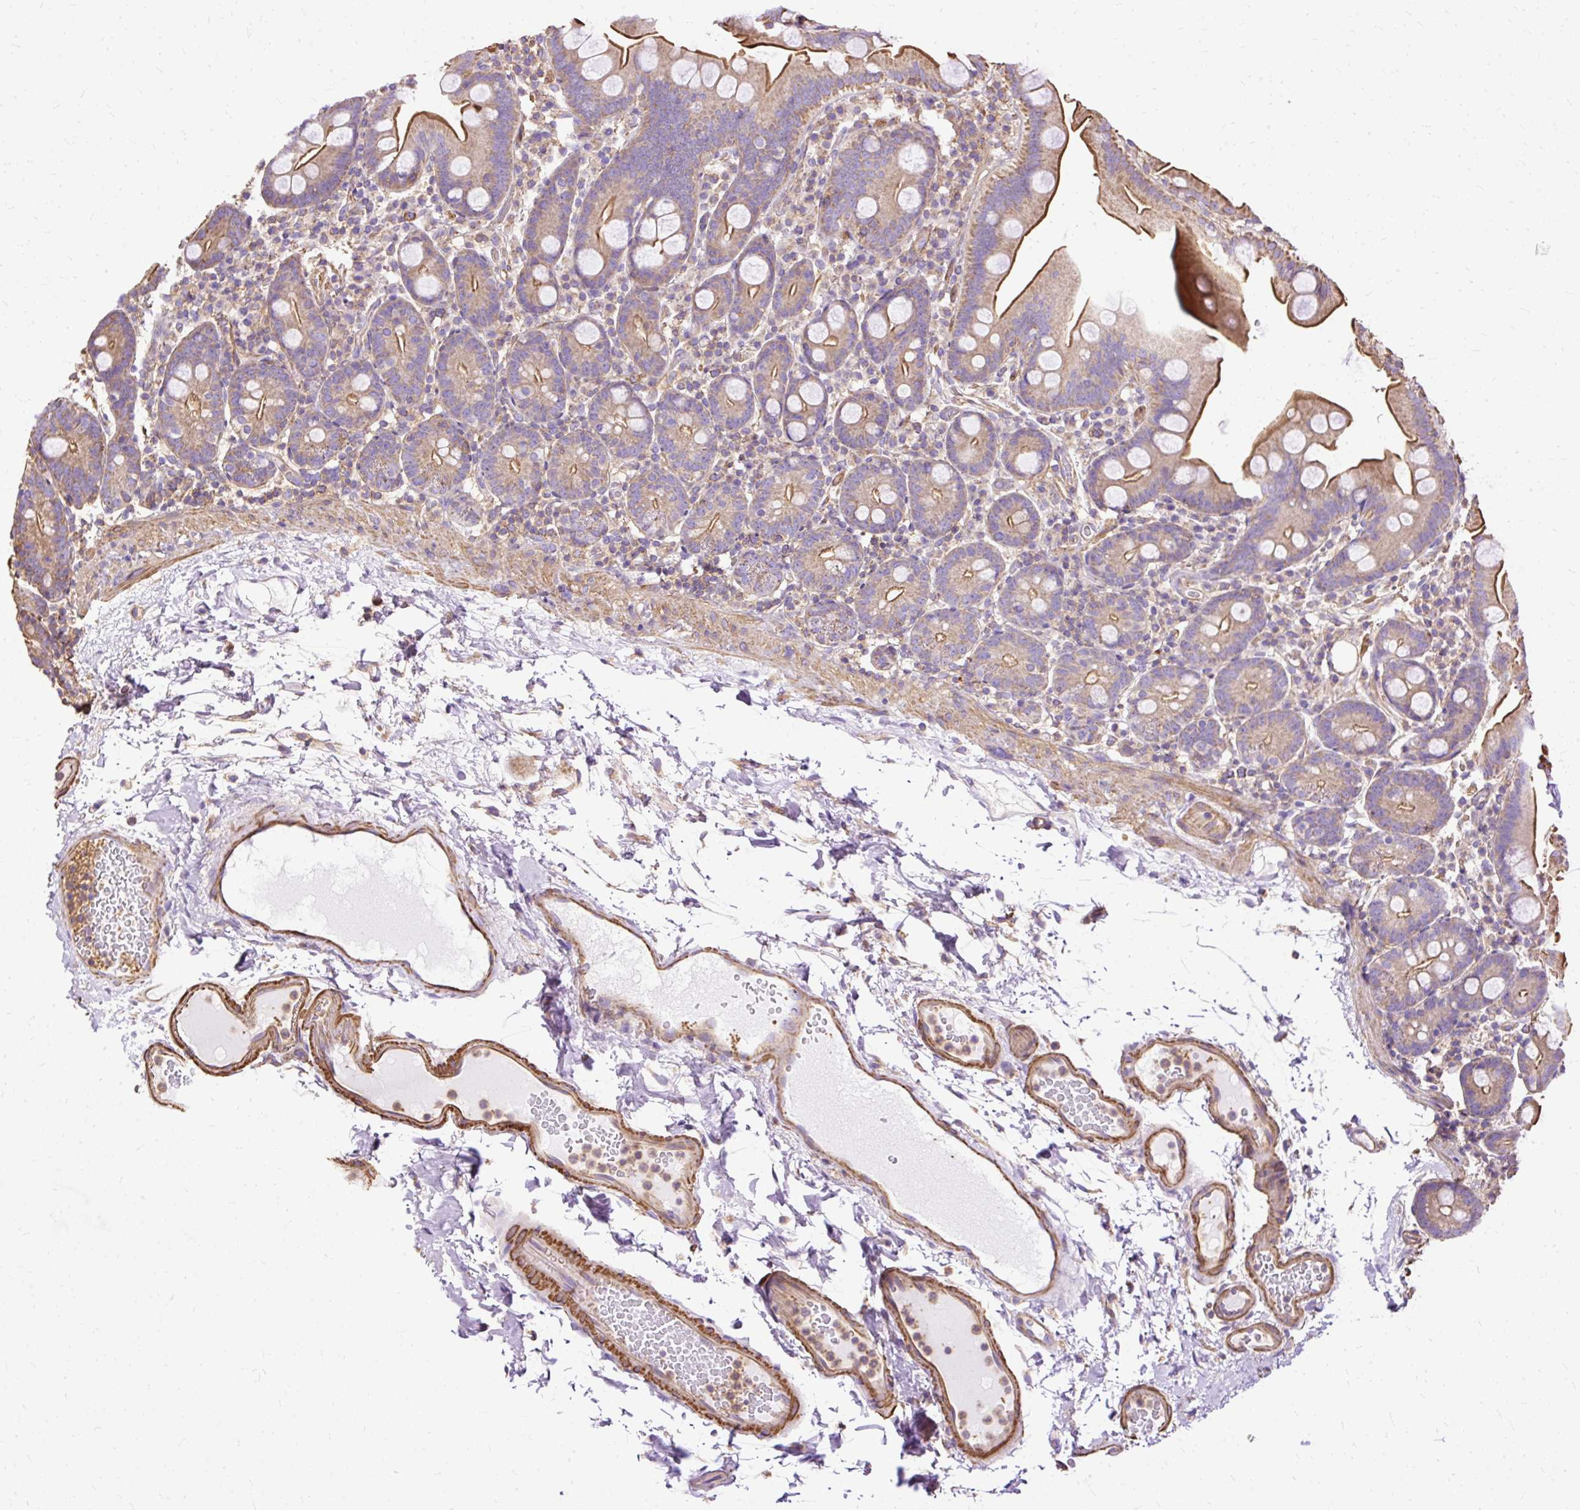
{"staining": {"intensity": "strong", "quantity": "25%-75%", "location": "cytoplasmic/membranous"}, "tissue": "small intestine", "cell_type": "Glandular cells", "image_type": "normal", "snomed": [{"axis": "morphology", "description": "Normal tissue, NOS"}, {"axis": "topography", "description": "Small intestine"}], "caption": "Small intestine stained with immunohistochemistry shows strong cytoplasmic/membranous staining in approximately 25%-75% of glandular cells. (DAB (3,3'-diaminobenzidine) IHC, brown staining for protein, blue staining for nuclei).", "gene": "KLHL11", "patient": {"sex": "female", "age": 68}}